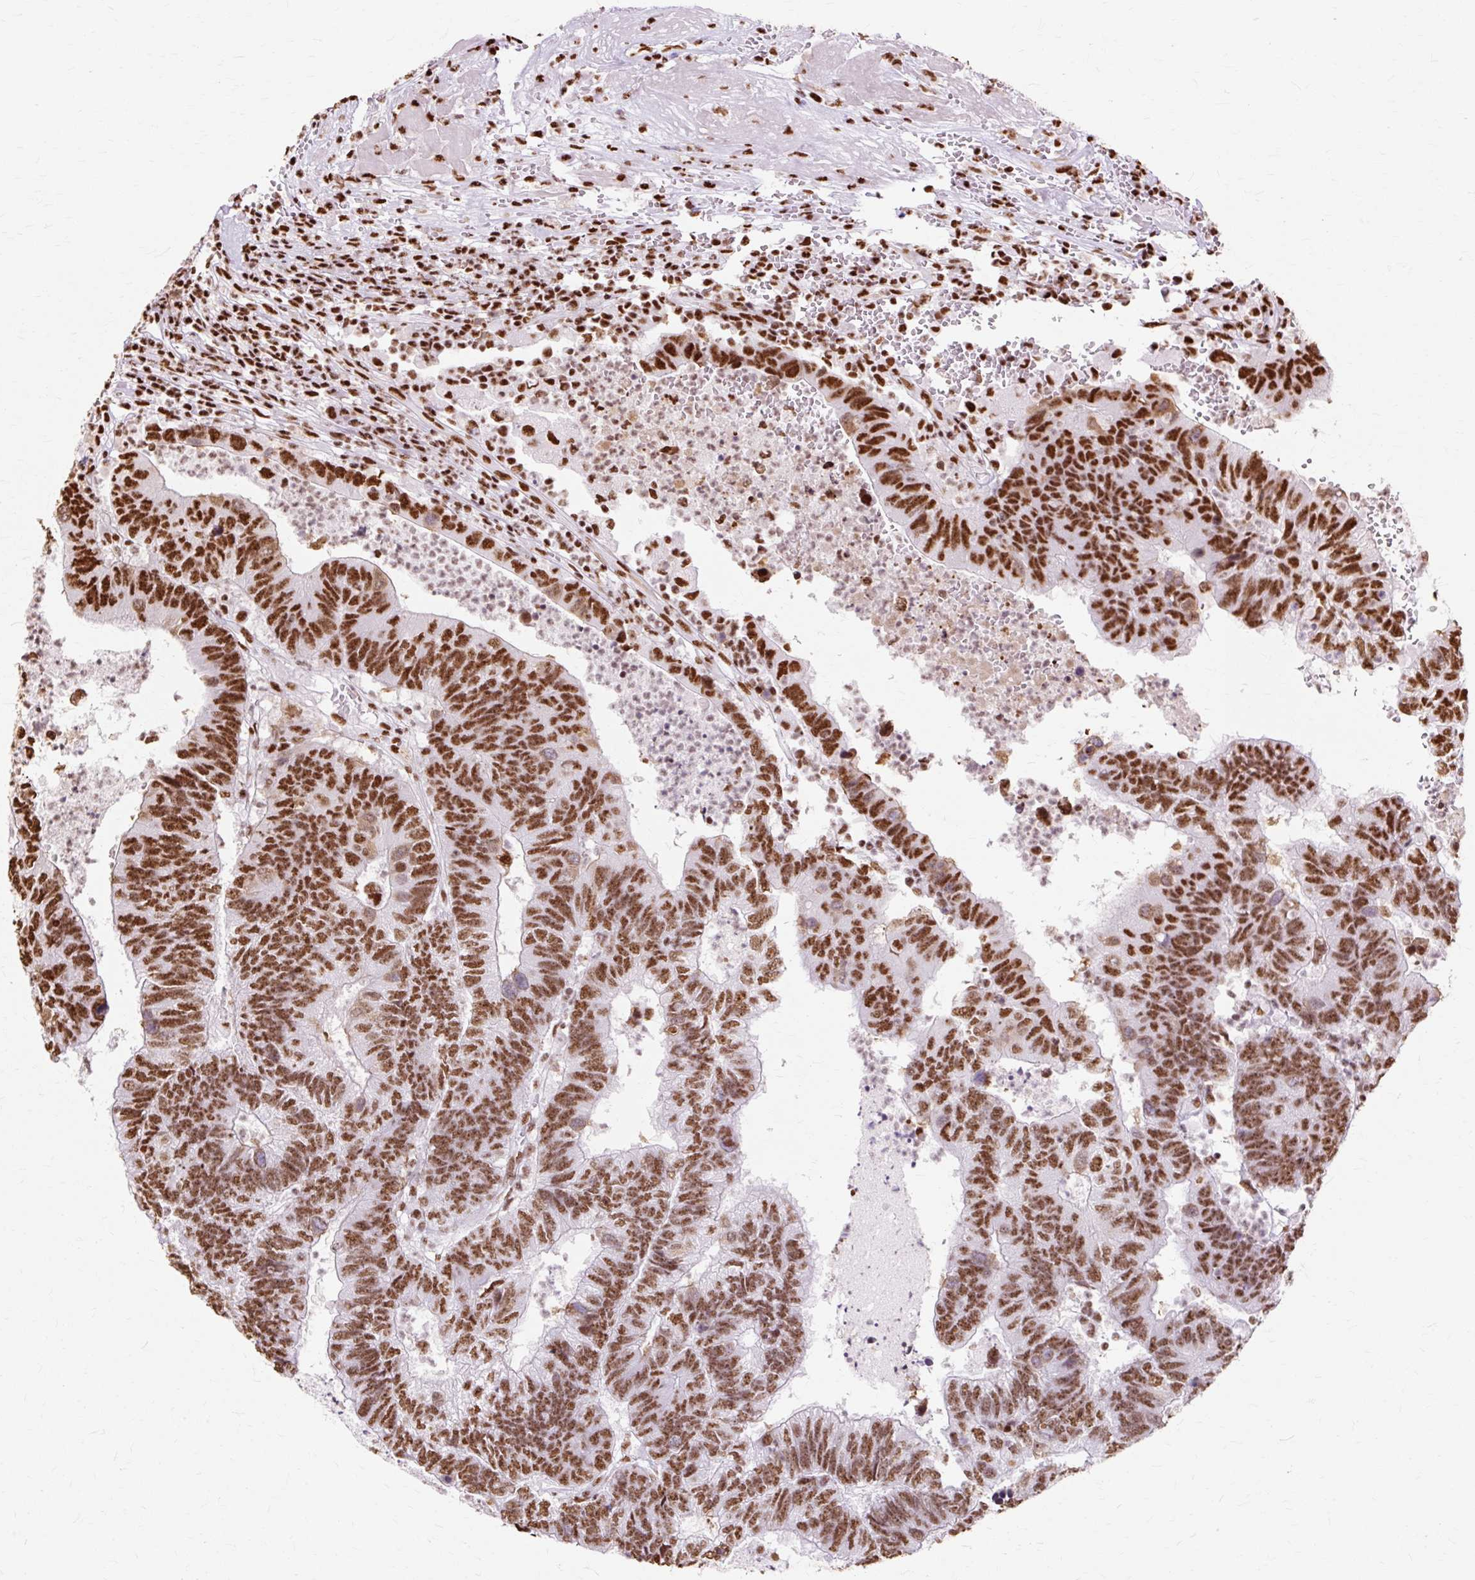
{"staining": {"intensity": "strong", "quantity": ">75%", "location": "nuclear"}, "tissue": "colorectal cancer", "cell_type": "Tumor cells", "image_type": "cancer", "snomed": [{"axis": "morphology", "description": "Adenocarcinoma, NOS"}, {"axis": "topography", "description": "Colon"}], "caption": "Protein staining of colorectal adenocarcinoma tissue shows strong nuclear staining in approximately >75% of tumor cells.", "gene": "XRCC6", "patient": {"sex": "female", "age": 48}}